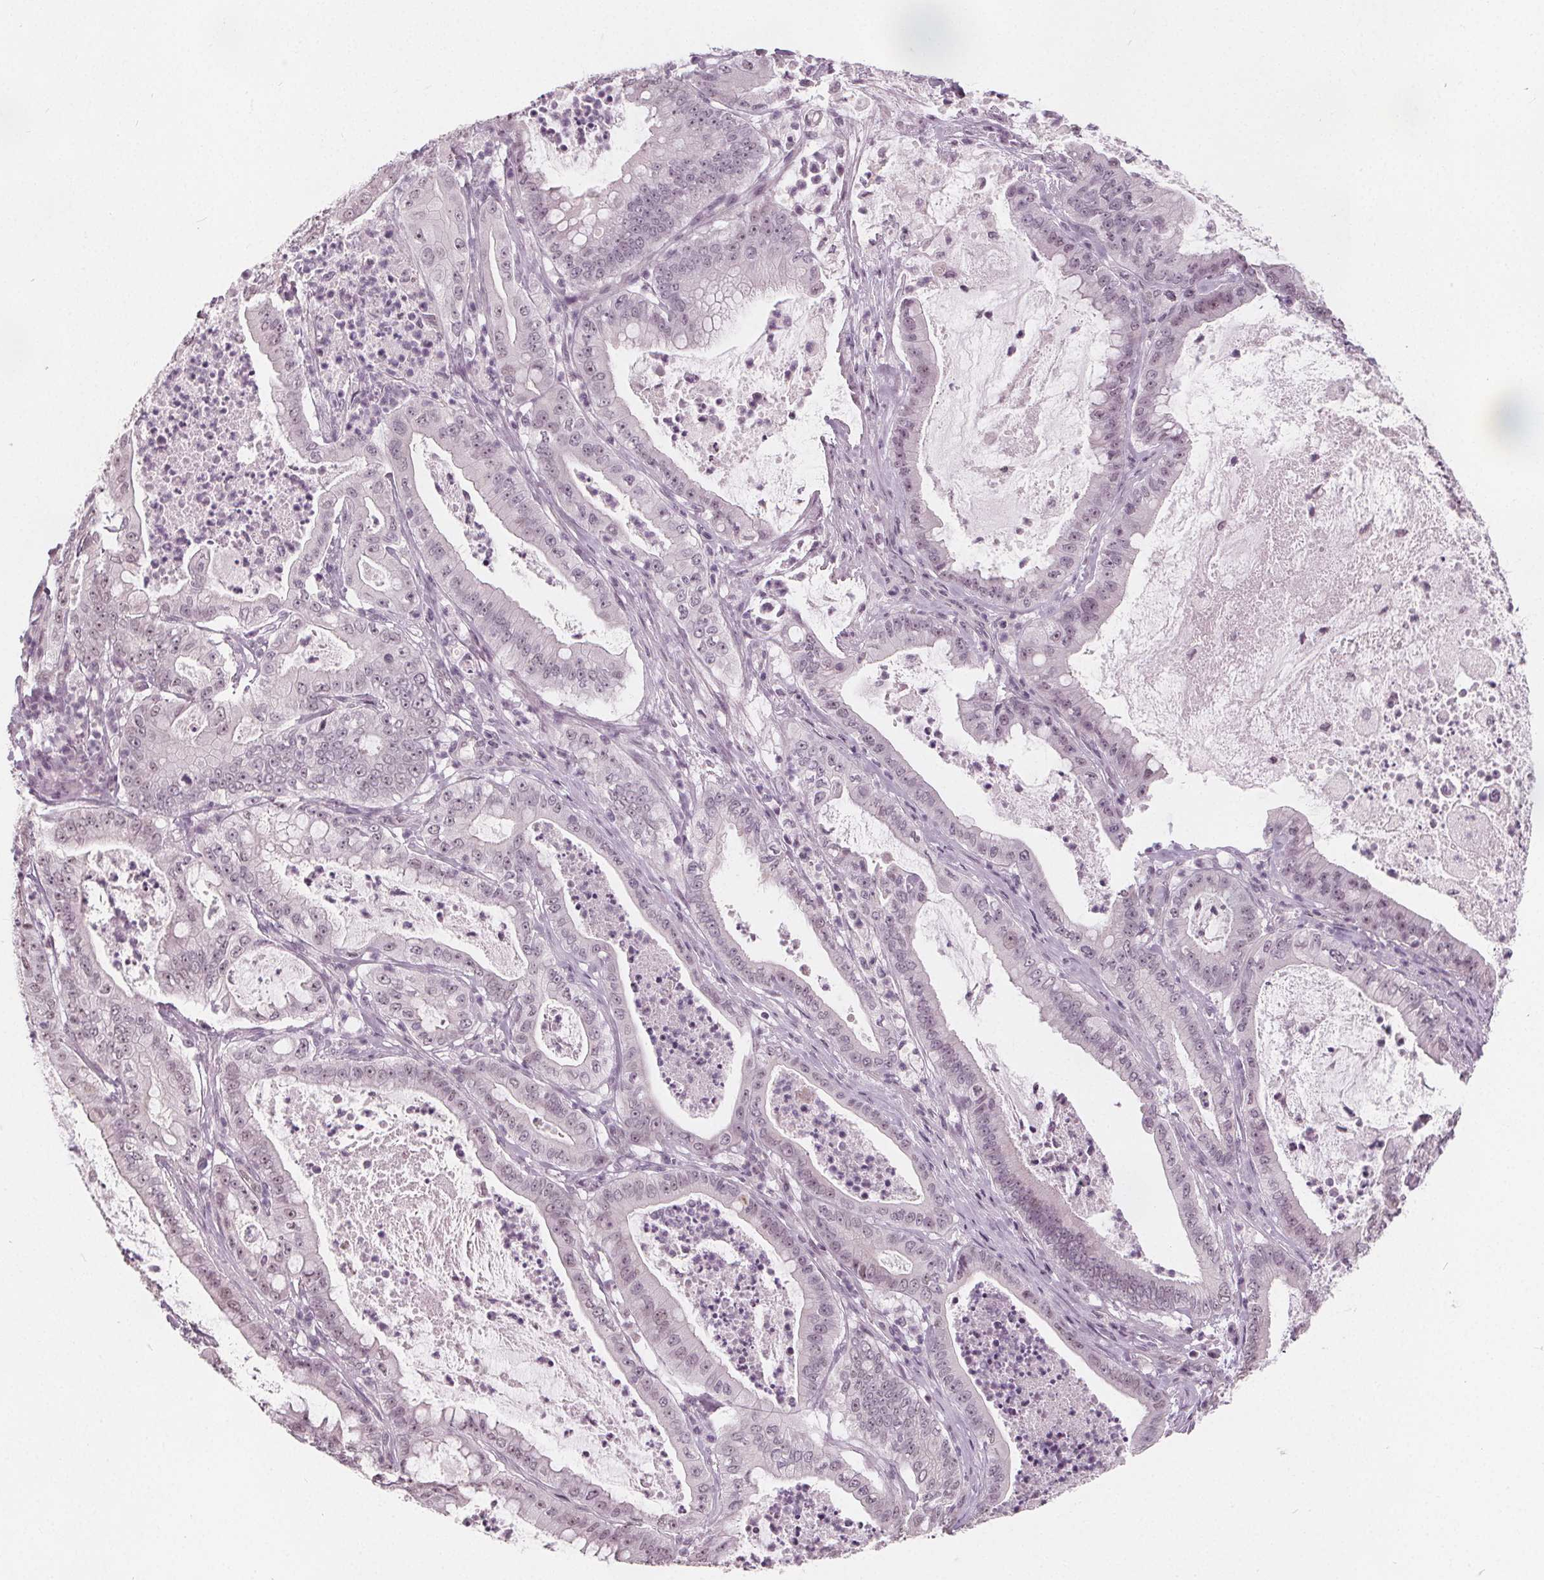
{"staining": {"intensity": "weak", "quantity": "<25%", "location": "nuclear"}, "tissue": "pancreatic cancer", "cell_type": "Tumor cells", "image_type": "cancer", "snomed": [{"axis": "morphology", "description": "Adenocarcinoma, NOS"}, {"axis": "topography", "description": "Pancreas"}], "caption": "Tumor cells are negative for brown protein staining in adenocarcinoma (pancreatic).", "gene": "NUP210L", "patient": {"sex": "male", "age": 71}}